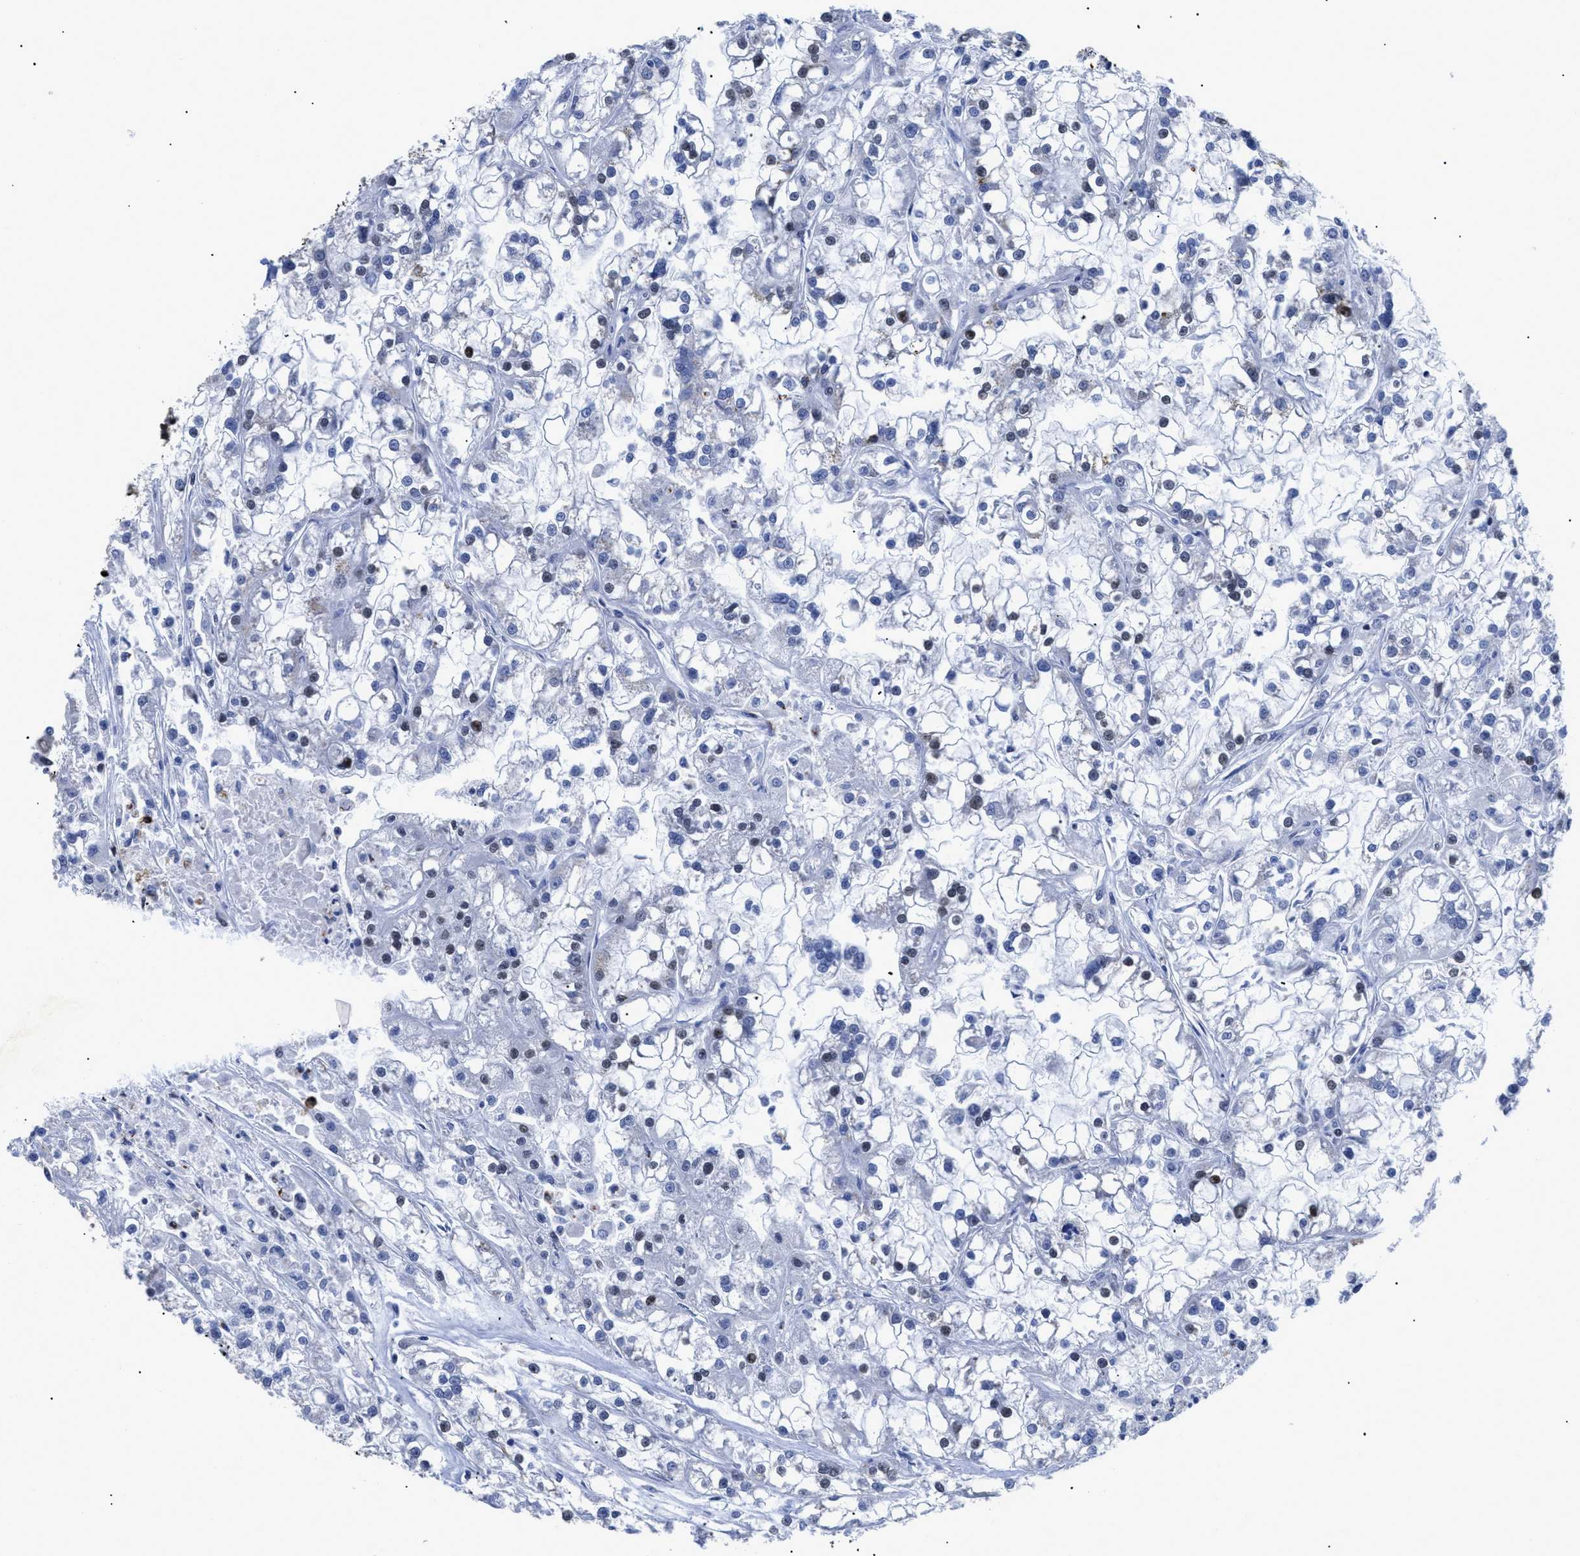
{"staining": {"intensity": "weak", "quantity": "<25%", "location": "nuclear"}, "tissue": "renal cancer", "cell_type": "Tumor cells", "image_type": "cancer", "snomed": [{"axis": "morphology", "description": "Adenocarcinoma, NOS"}, {"axis": "topography", "description": "Kidney"}], "caption": "Immunohistochemistry (IHC) of adenocarcinoma (renal) shows no positivity in tumor cells.", "gene": "CALHM3", "patient": {"sex": "female", "age": 52}}